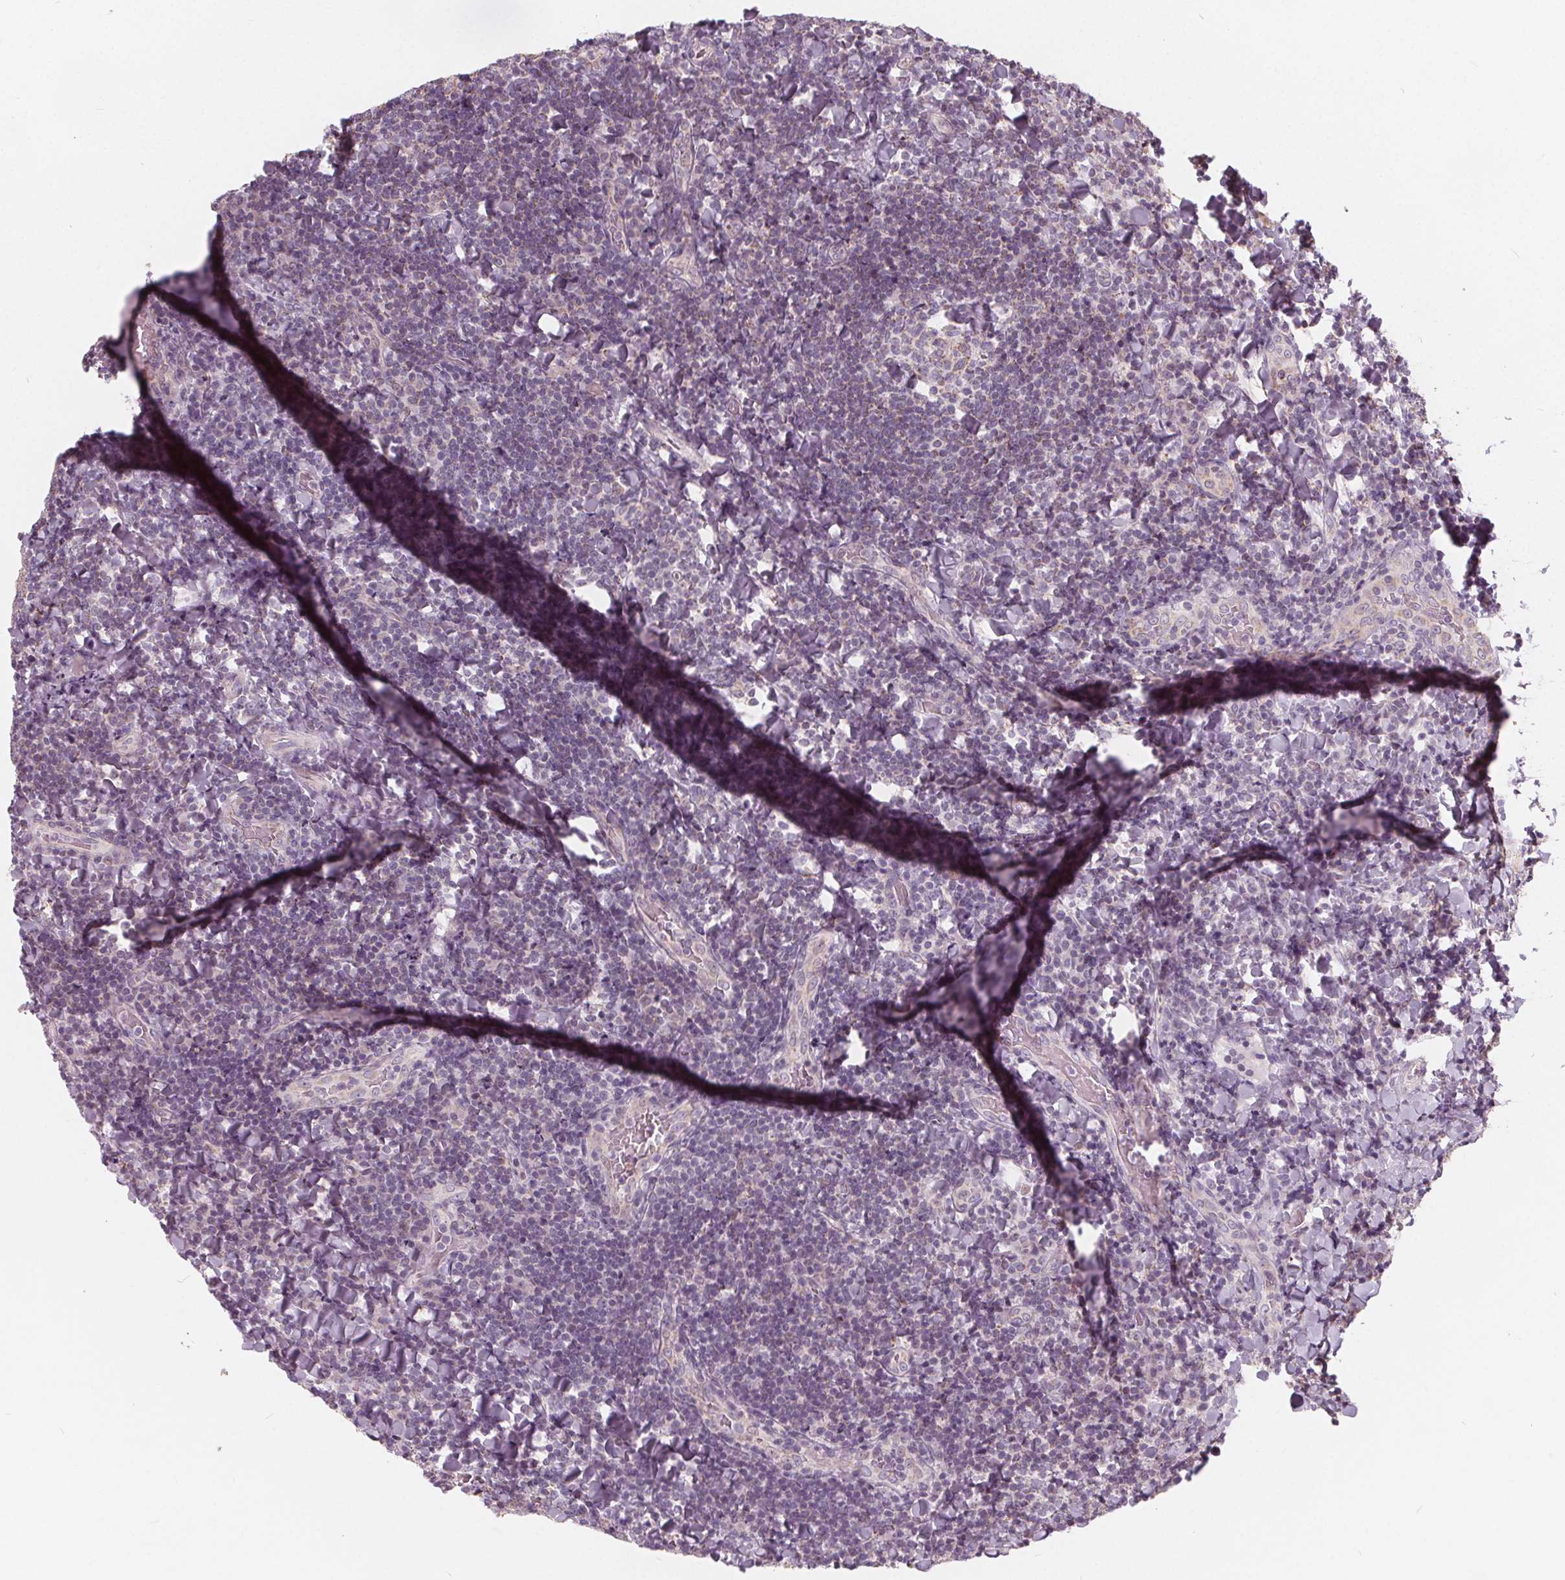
{"staining": {"intensity": "moderate", "quantity": "25%-75%", "location": "cytoplasmic/membranous"}, "tissue": "tonsil", "cell_type": "Germinal center cells", "image_type": "normal", "snomed": [{"axis": "morphology", "description": "Normal tissue, NOS"}, {"axis": "topography", "description": "Tonsil"}], "caption": "A high-resolution micrograph shows immunohistochemistry staining of unremarkable tonsil, which demonstrates moderate cytoplasmic/membranous expression in about 25%-75% of germinal center cells. The staining is performed using DAB brown chromogen to label protein expression. The nuclei are counter-stained blue using hematoxylin.", "gene": "NUP210L", "patient": {"sex": "male", "age": 17}}